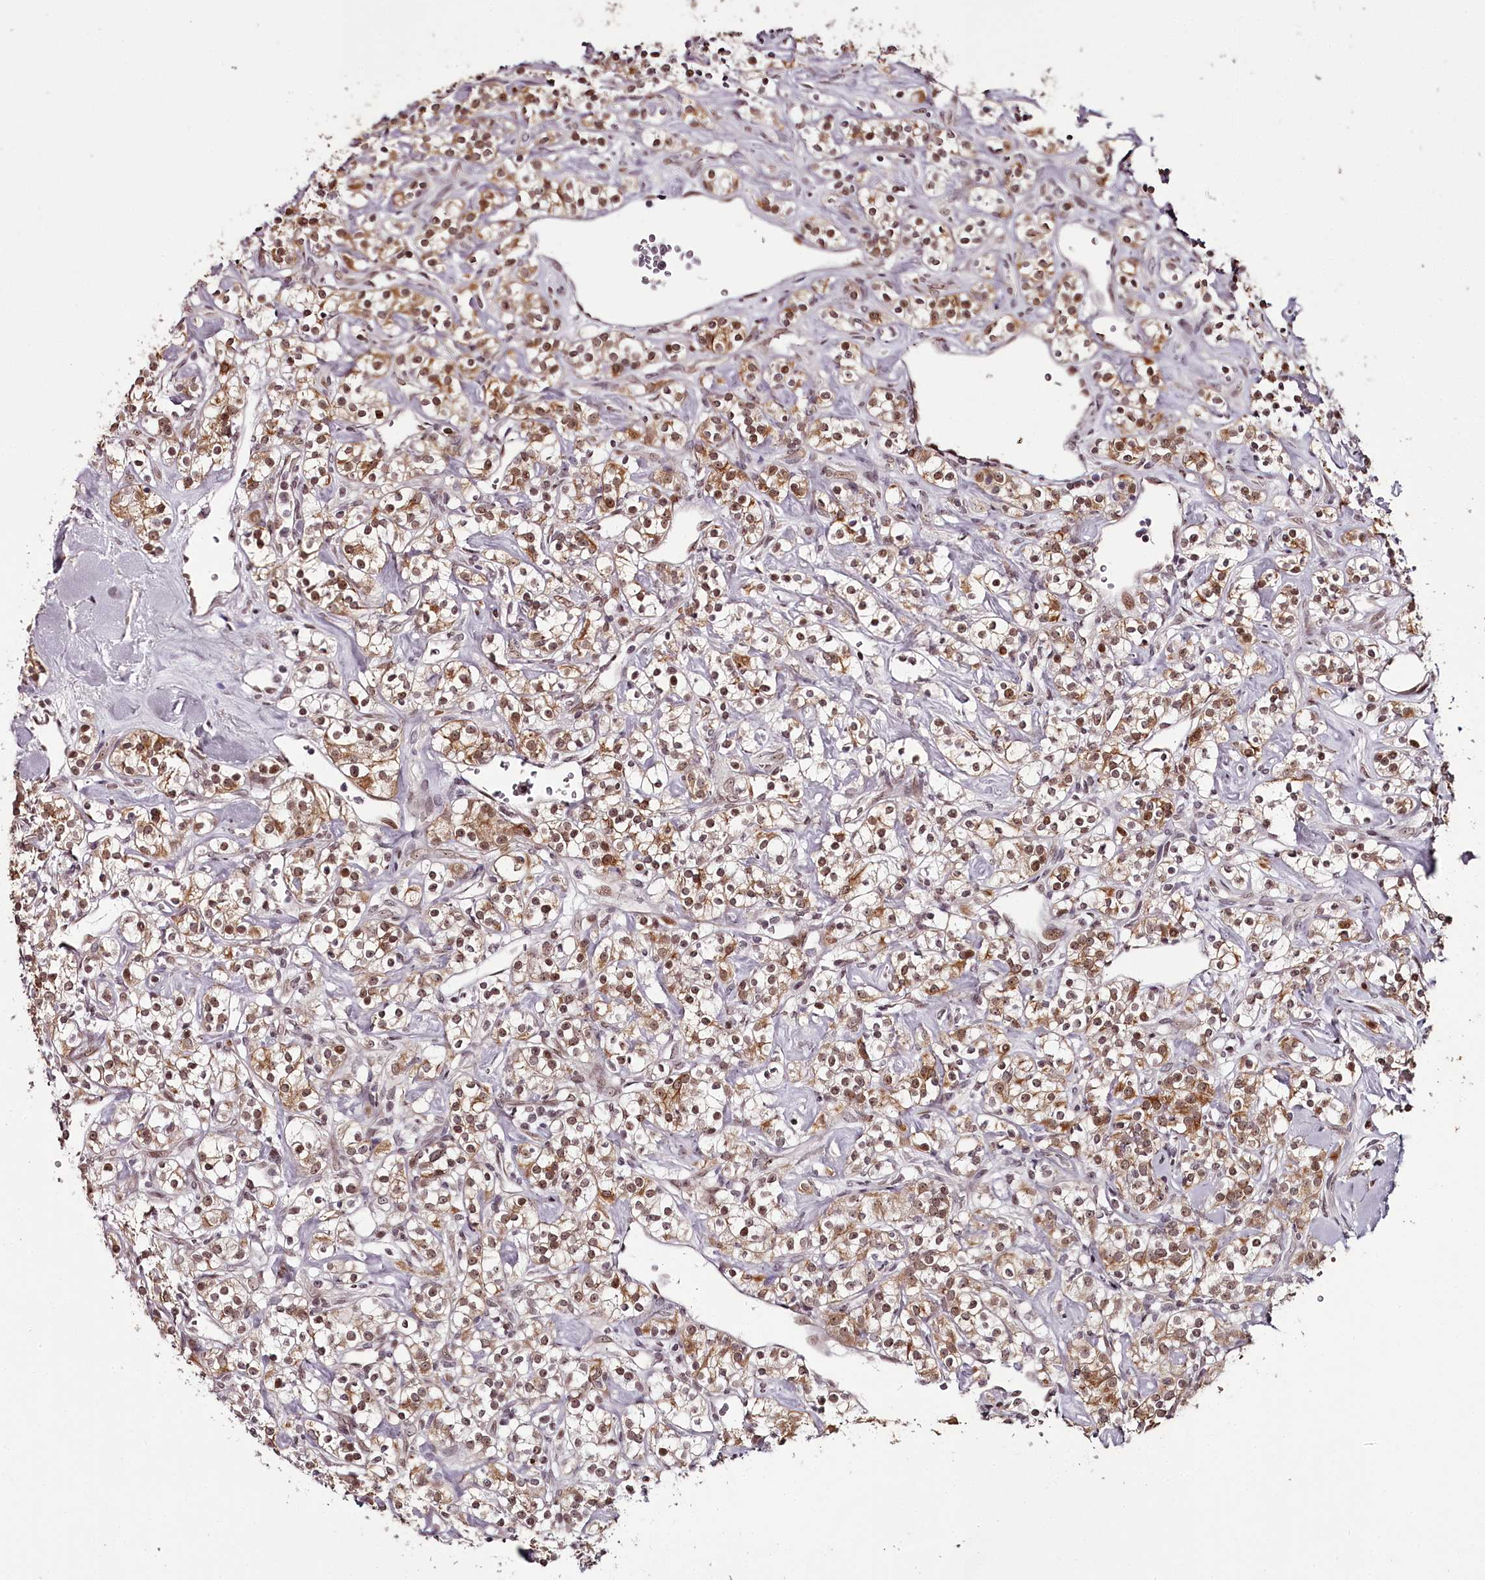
{"staining": {"intensity": "moderate", "quantity": ">75%", "location": "cytoplasmic/membranous,nuclear"}, "tissue": "renal cancer", "cell_type": "Tumor cells", "image_type": "cancer", "snomed": [{"axis": "morphology", "description": "Adenocarcinoma, NOS"}, {"axis": "topography", "description": "Kidney"}], "caption": "Brown immunohistochemical staining in human renal cancer (adenocarcinoma) shows moderate cytoplasmic/membranous and nuclear expression in about >75% of tumor cells. (DAB (3,3'-diaminobenzidine) IHC with brightfield microscopy, high magnification).", "gene": "THYN1", "patient": {"sex": "male", "age": 77}}